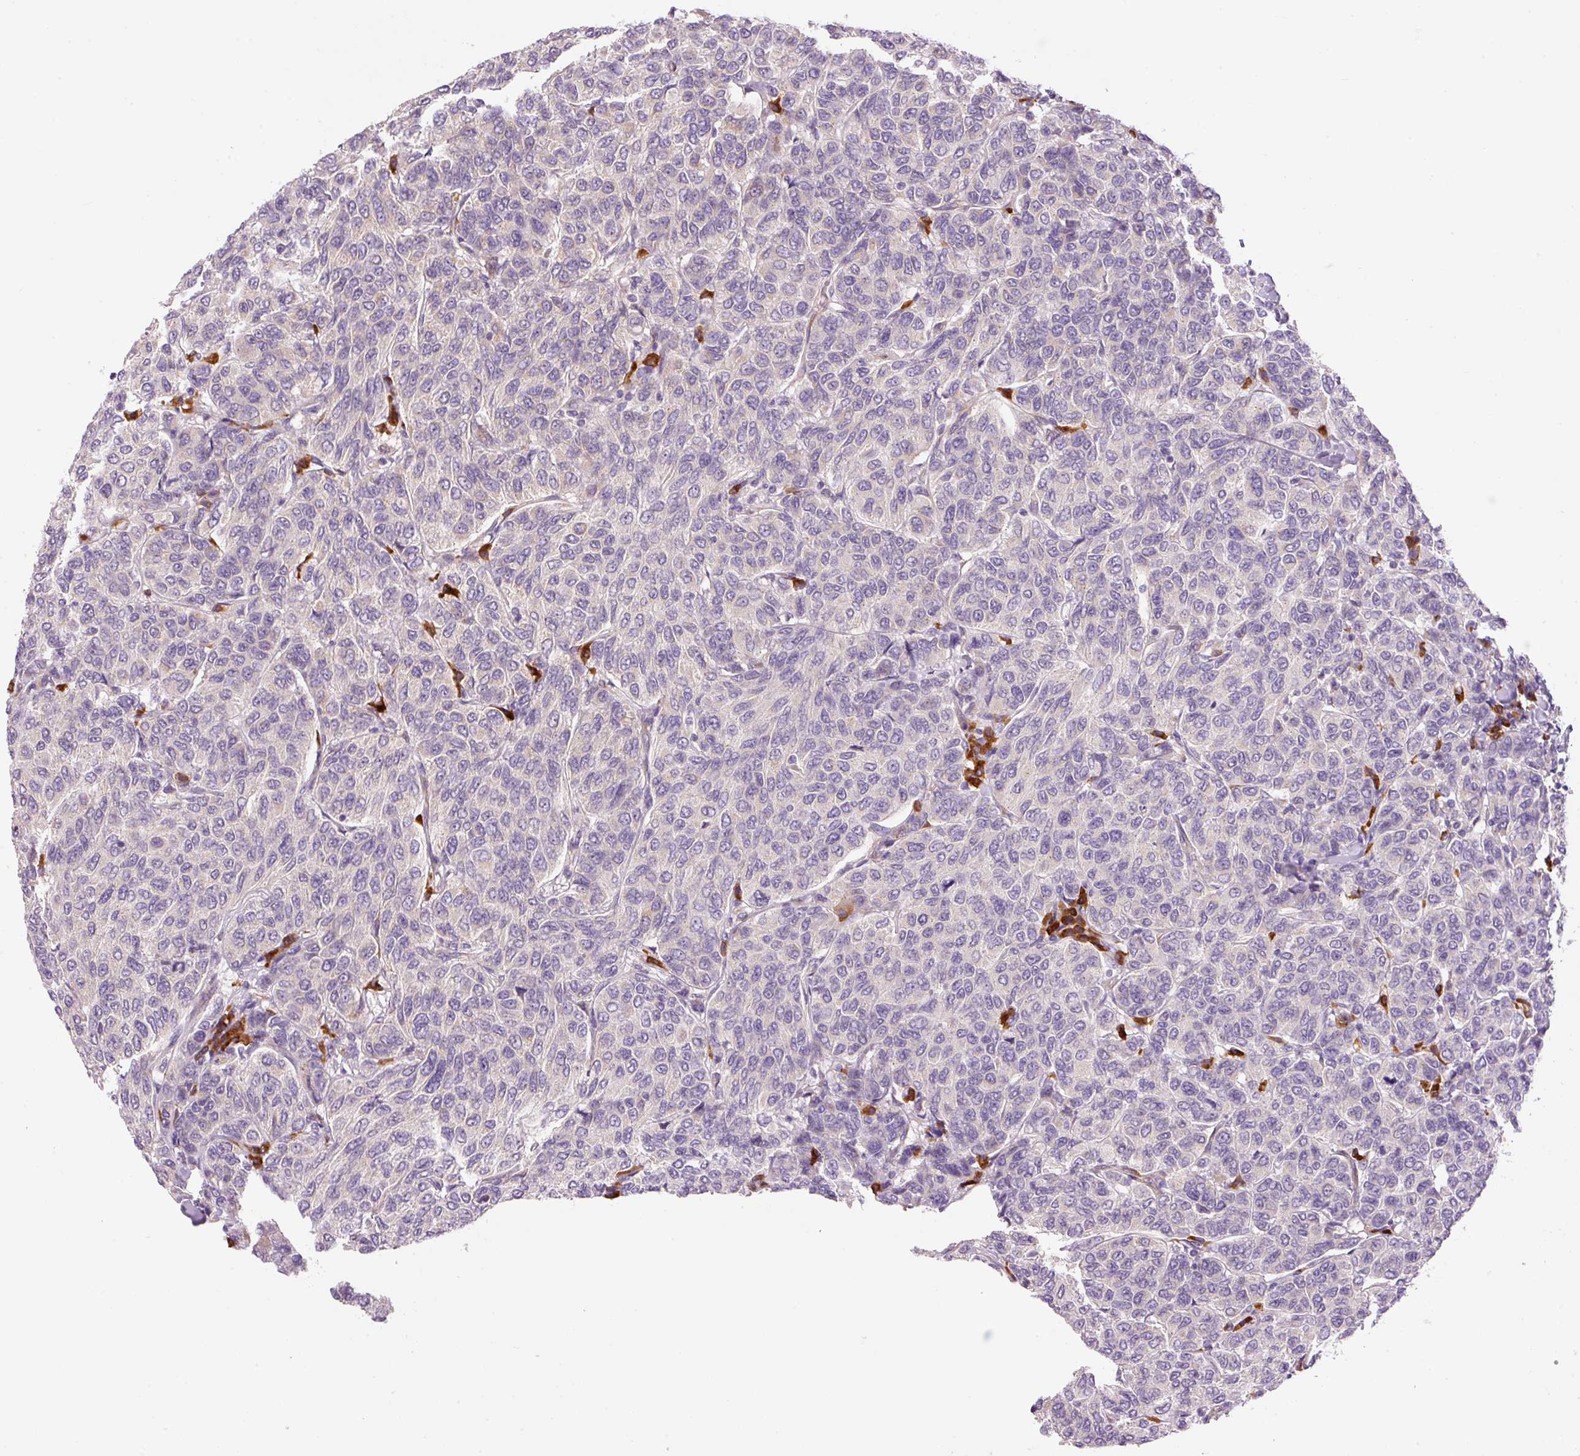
{"staining": {"intensity": "weak", "quantity": "<25%", "location": "cytoplasmic/membranous"}, "tissue": "breast cancer", "cell_type": "Tumor cells", "image_type": "cancer", "snomed": [{"axis": "morphology", "description": "Duct carcinoma"}, {"axis": "topography", "description": "Breast"}], "caption": "Protein analysis of breast cancer (invasive ductal carcinoma) demonstrates no significant positivity in tumor cells.", "gene": "PNPLA5", "patient": {"sex": "female", "age": 55}}